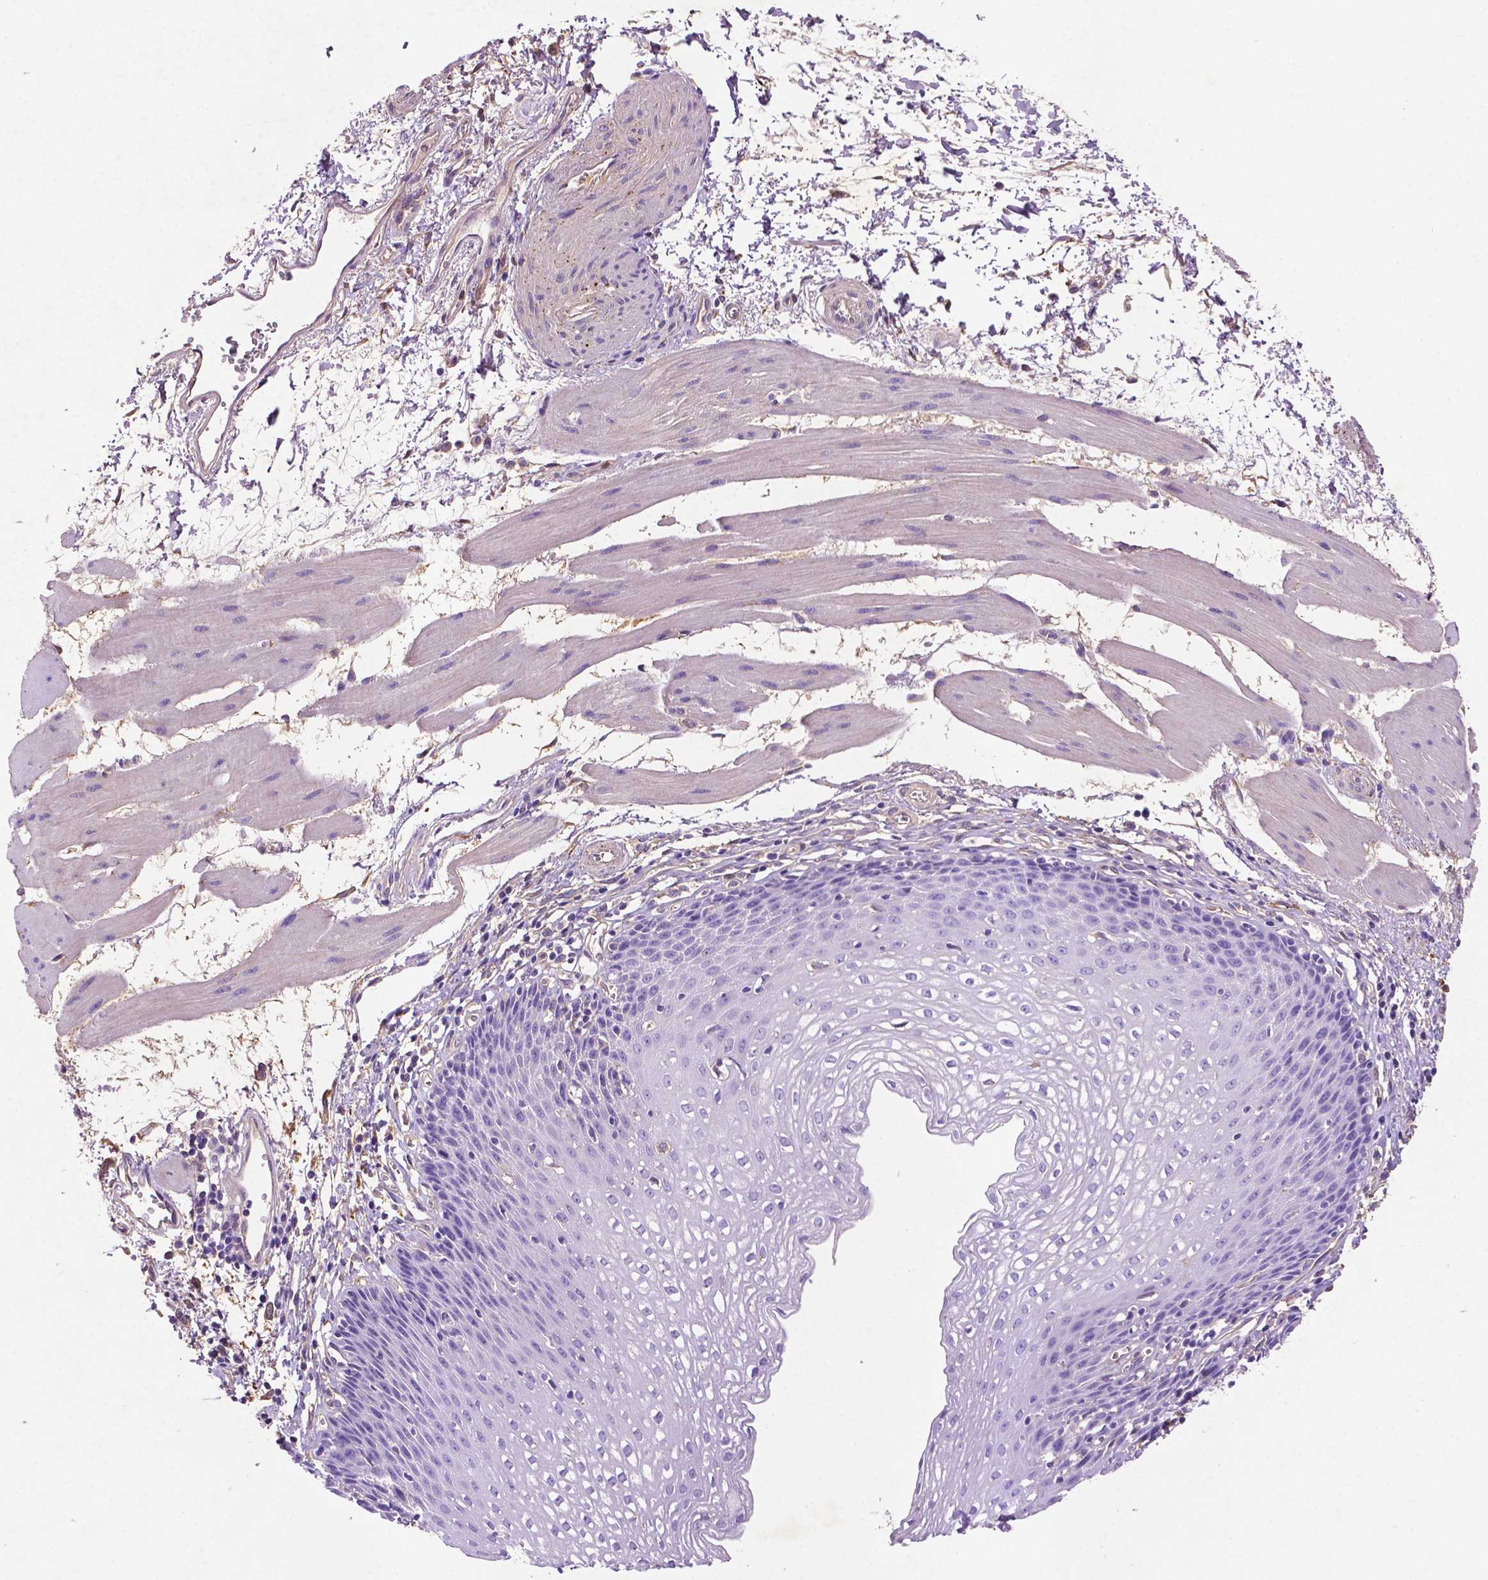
{"staining": {"intensity": "negative", "quantity": "none", "location": "none"}, "tissue": "esophagus", "cell_type": "Squamous epithelial cells", "image_type": "normal", "snomed": [{"axis": "morphology", "description": "Normal tissue, NOS"}, {"axis": "topography", "description": "Esophagus"}], "caption": "A high-resolution photomicrograph shows immunohistochemistry staining of benign esophagus, which demonstrates no significant positivity in squamous epithelial cells.", "gene": "GDPD5", "patient": {"sex": "female", "age": 64}}